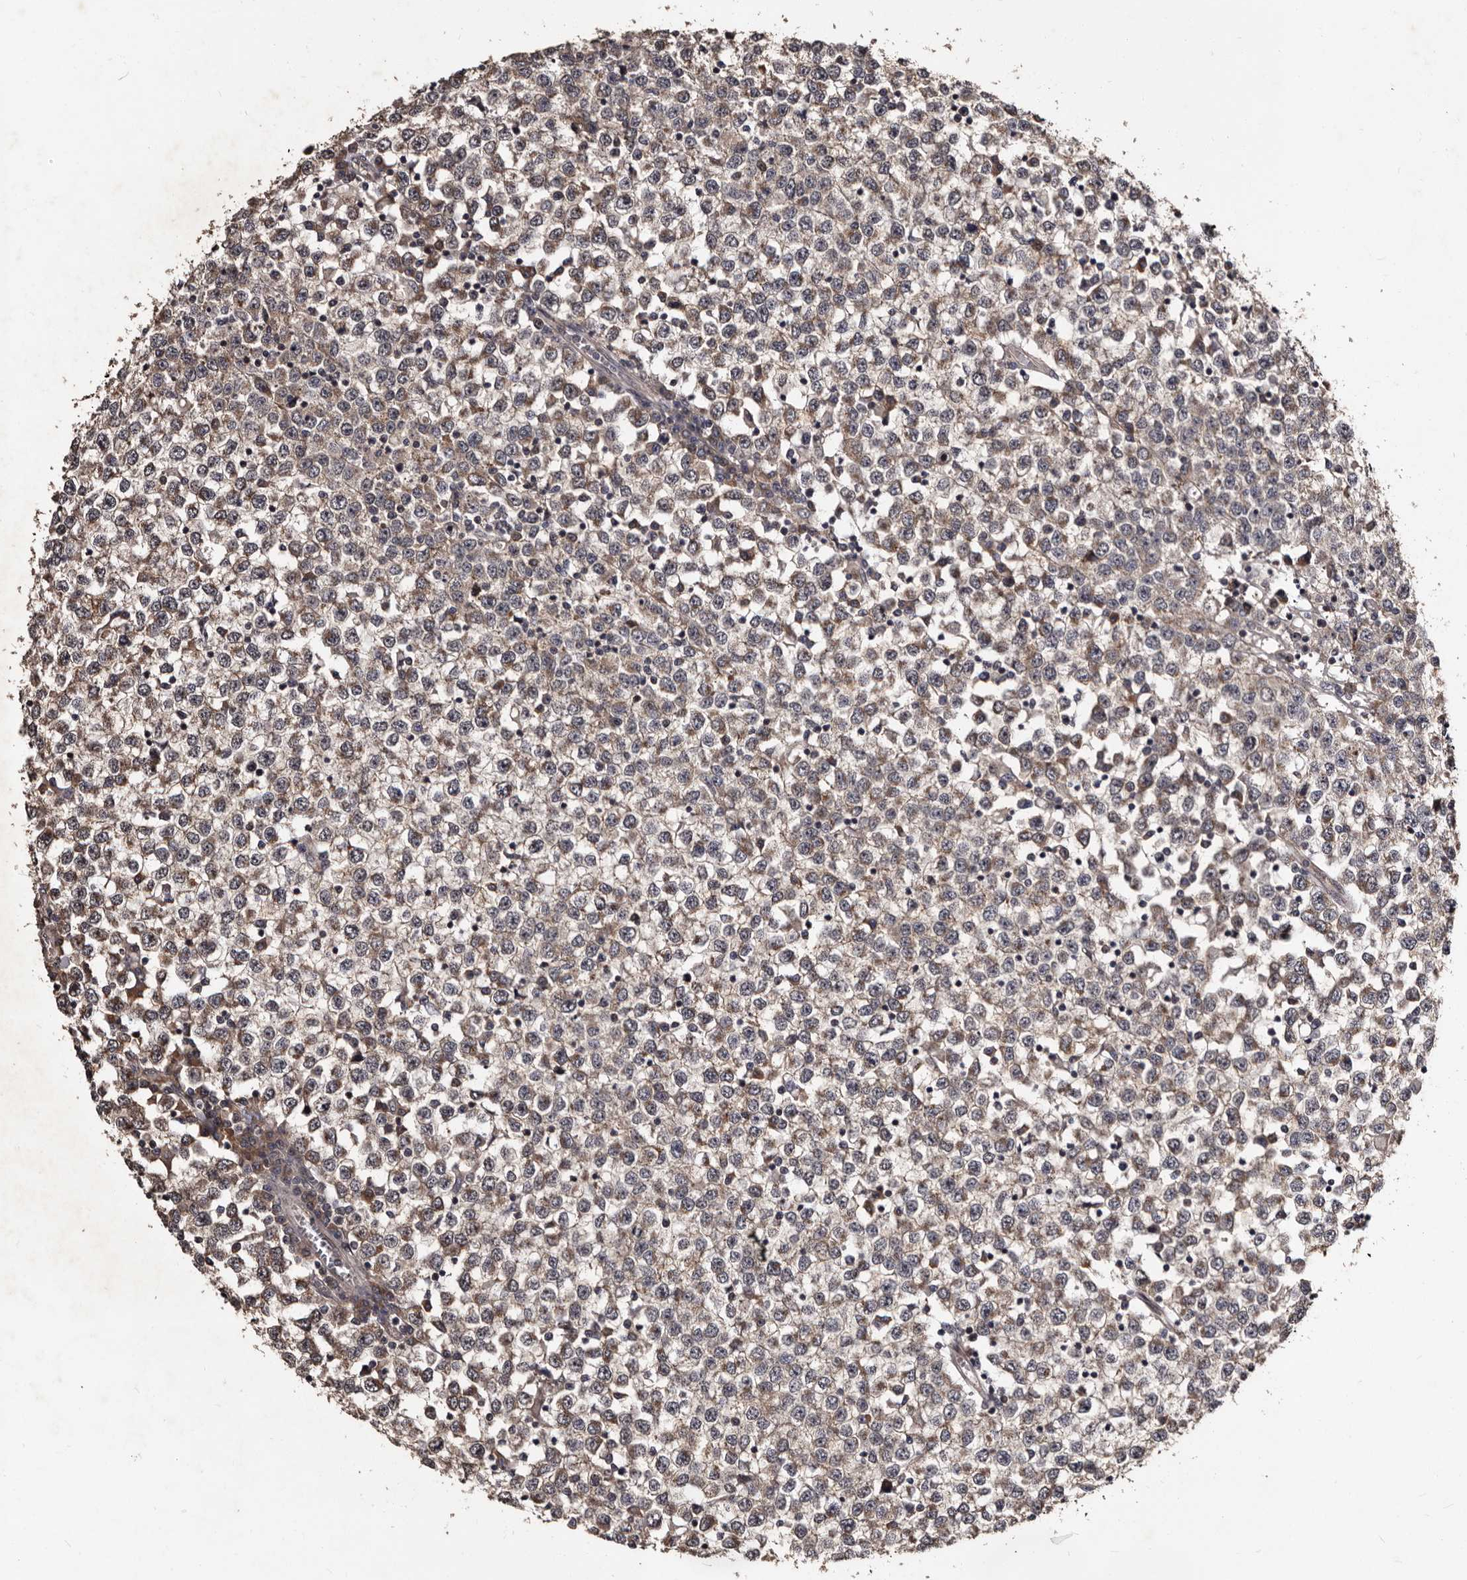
{"staining": {"intensity": "weak", "quantity": ">75%", "location": "cytoplasmic/membranous"}, "tissue": "testis cancer", "cell_type": "Tumor cells", "image_type": "cancer", "snomed": [{"axis": "morphology", "description": "Seminoma, NOS"}, {"axis": "topography", "description": "Testis"}], "caption": "A low amount of weak cytoplasmic/membranous expression is identified in approximately >75% of tumor cells in testis seminoma tissue. The protein of interest is shown in brown color, while the nuclei are stained blue.", "gene": "MKRN3", "patient": {"sex": "male", "age": 65}}